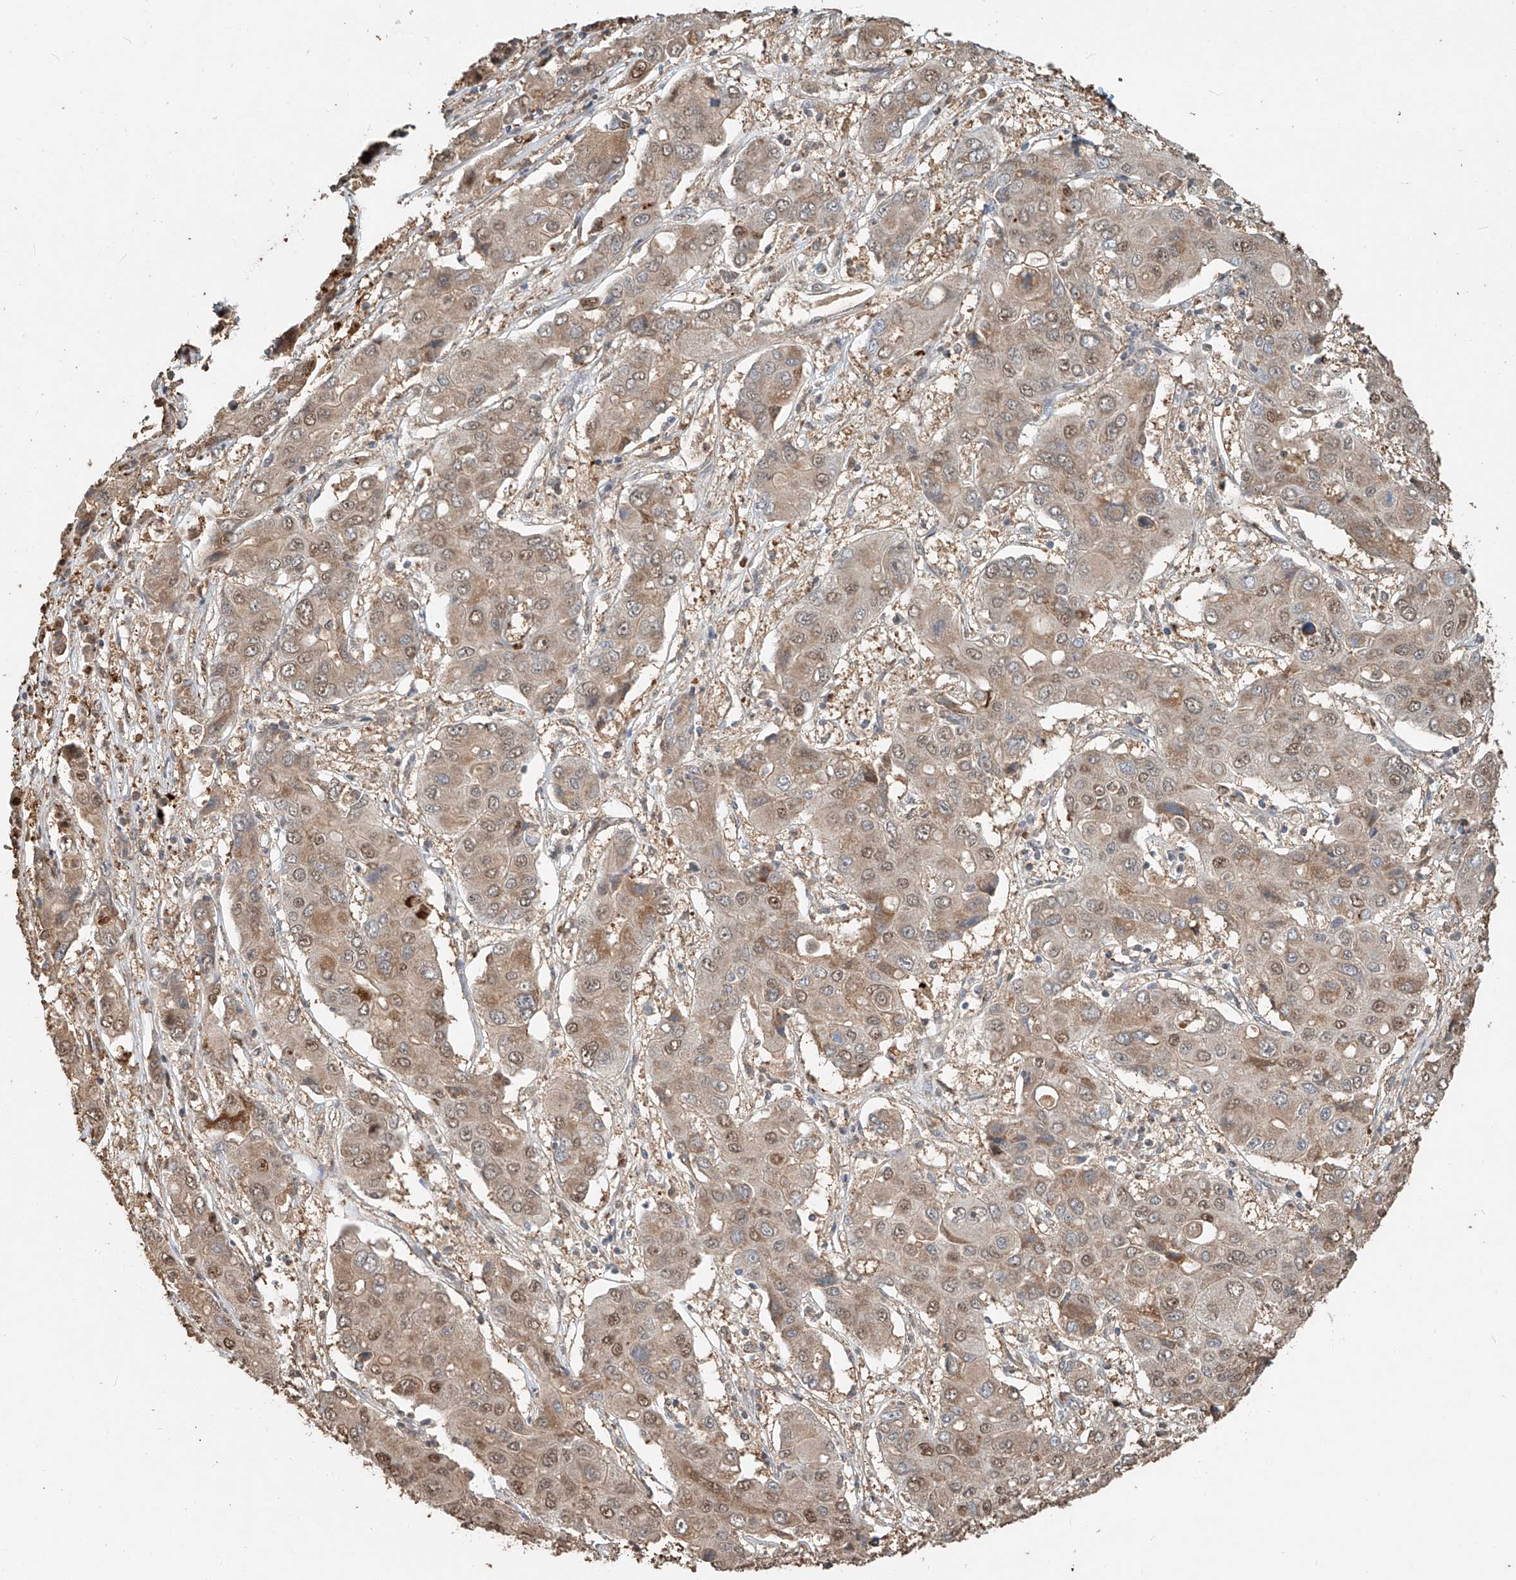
{"staining": {"intensity": "weak", "quantity": ">75%", "location": "cytoplasmic/membranous,nuclear"}, "tissue": "liver cancer", "cell_type": "Tumor cells", "image_type": "cancer", "snomed": [{"axis": "morphology", "description": "Cholangiocarcinoma"}, {"axis": "topography", "description": "Liver"}], "caption": "An image showing weak cytoplasmic/membranous and nuclear positivity in about >75% of tumor cells in cholangiocarcinoma (liver), as visualized by brown immunohistochemical staining.", "gene": "RMND1", "patient": {"sex": "male", "age": 67}}